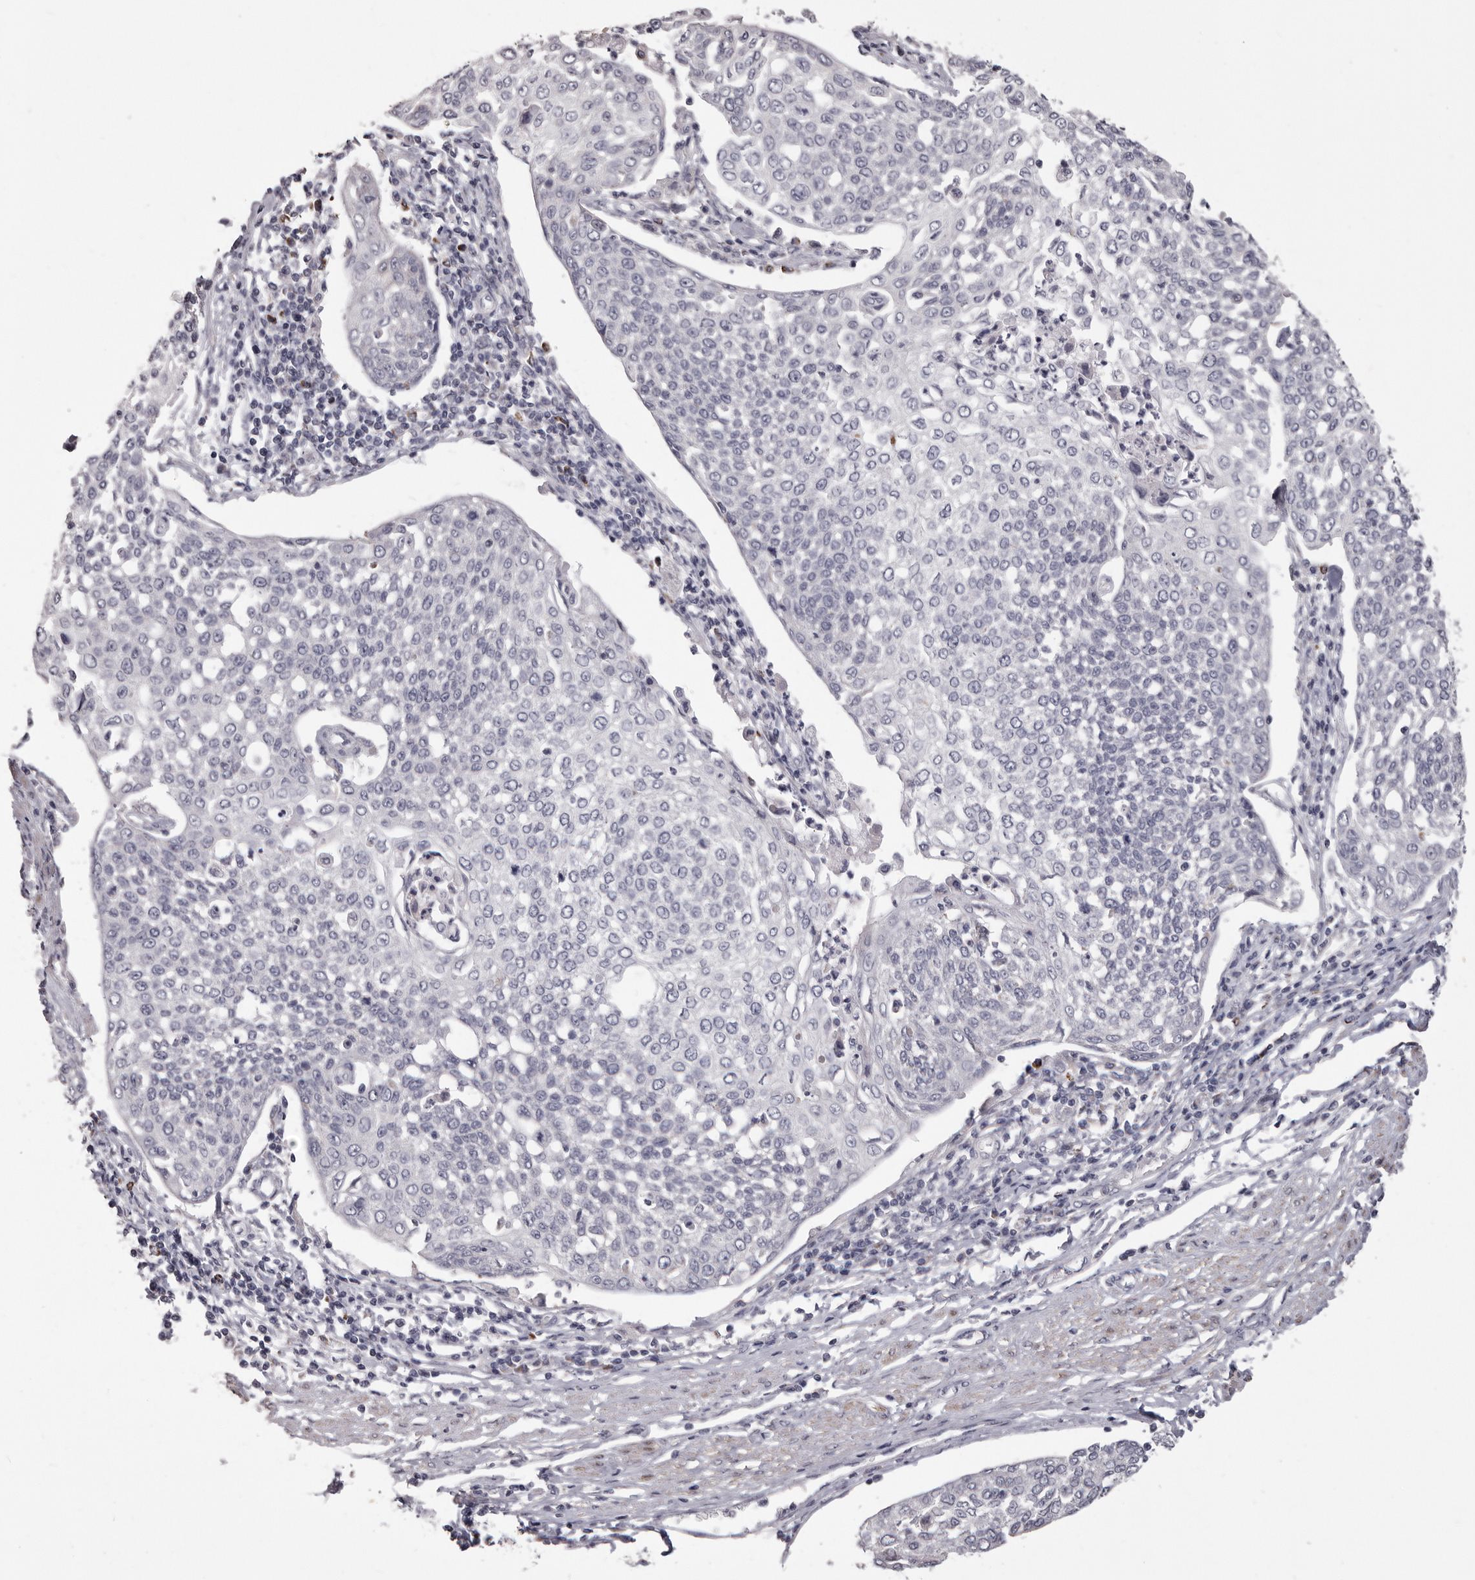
{"staining": {"intensity": "negative", "quantity": "none", "location": "none"}, "tissue": "cervical cancer", "cell_type": "Tumor cells", "image_type": "cancer", "snomed": [{"axis": "morphology", "description": "Squamous cell carcinoma, NOS"}, {"axis": "topography", "description": "Cervix"}], "caption": "Tumor cells are negative for brown protein staining in cervical cancer.", "gene": "PRMT2", "patient": {"sex": "female", "age": 34}}